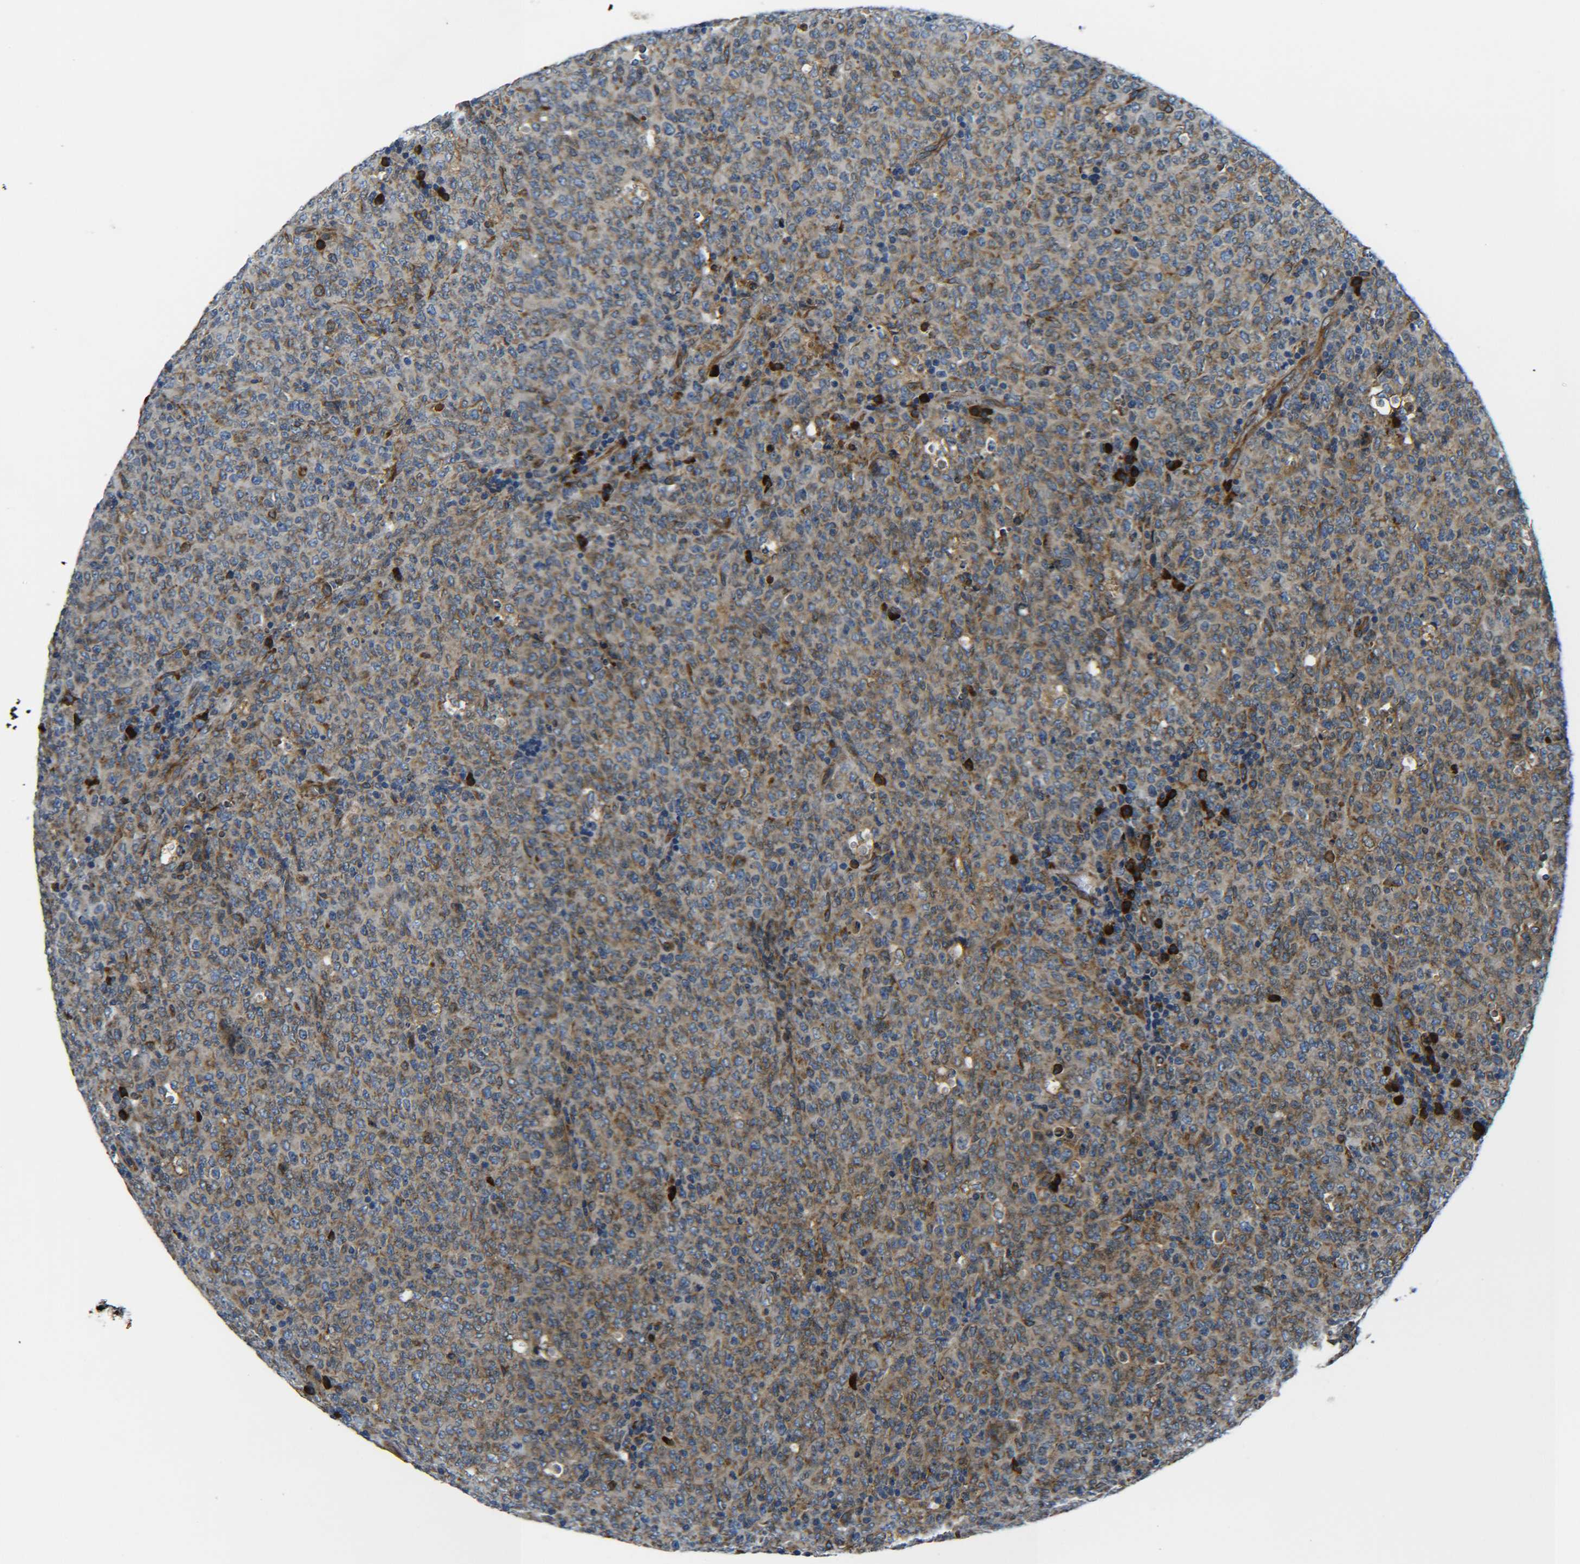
{"staining": {"intensity": "moderate", "quantity": "25%-75%", "location": "cytoplasmic/membranous"}, "tissue": "lymphoma", "cell_type": "Tumor cells", "image_type": "cancer", "snomed": [{"axis": "morphology", "description": "Malignant lymphoma, non-Hodgkin's type, High grade"}, {"axis": "topography", "description": "Tonsil"}], "caption": "High-grade malignant lymphoma, non-Hodgkin's type stained with IHC displays moderate cytoplasmic/membranous expression in approximately 25%-75% of tumor cells.", "gene": "PREB", "patient": {"sex": "female", "age": 36}}